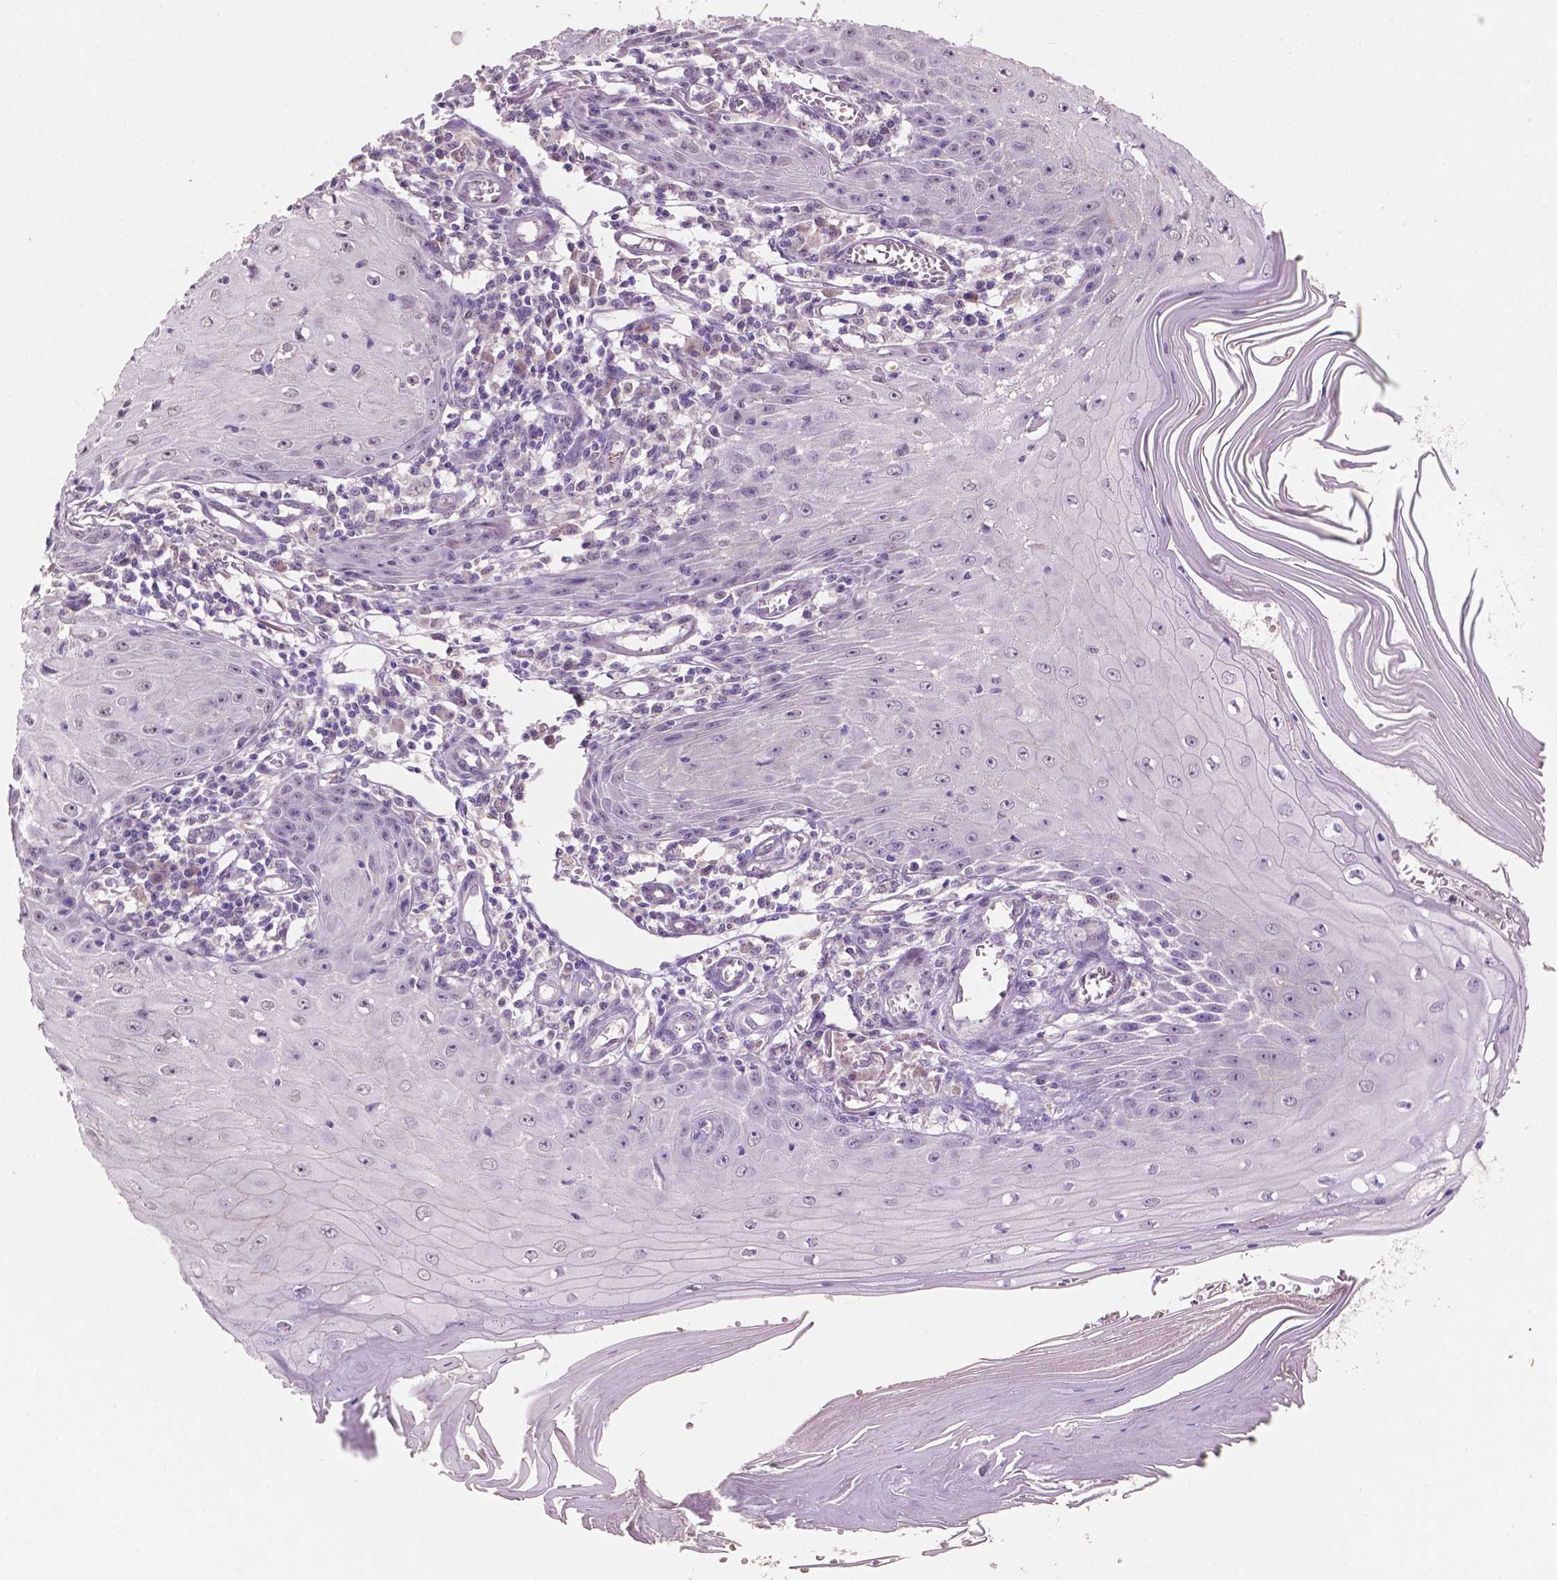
{"staining": {"intensity": "negative", "quantity": "none", "location": "none"}, "tissue": "skin cancer", "cell_type": "Tumor cells", "image_type": "cancer", "snomed": [{"axis": "morphology", "description": "Squamous cell carcinoma, NOS"}, {"axis": "topography", "description": "Skin"}], "caption": "A high-resolution micrograph shows IHC staining of skin cancer (squamous cell carcinoma), which exhibits no significant positivity in tumor cells. (DAB (3,3'-diaminobenzidine) immunohistochemistry with hematoxylin counter stain).", "gene": "SHLD3", "patient": {"sex": "female", "age": 73}}